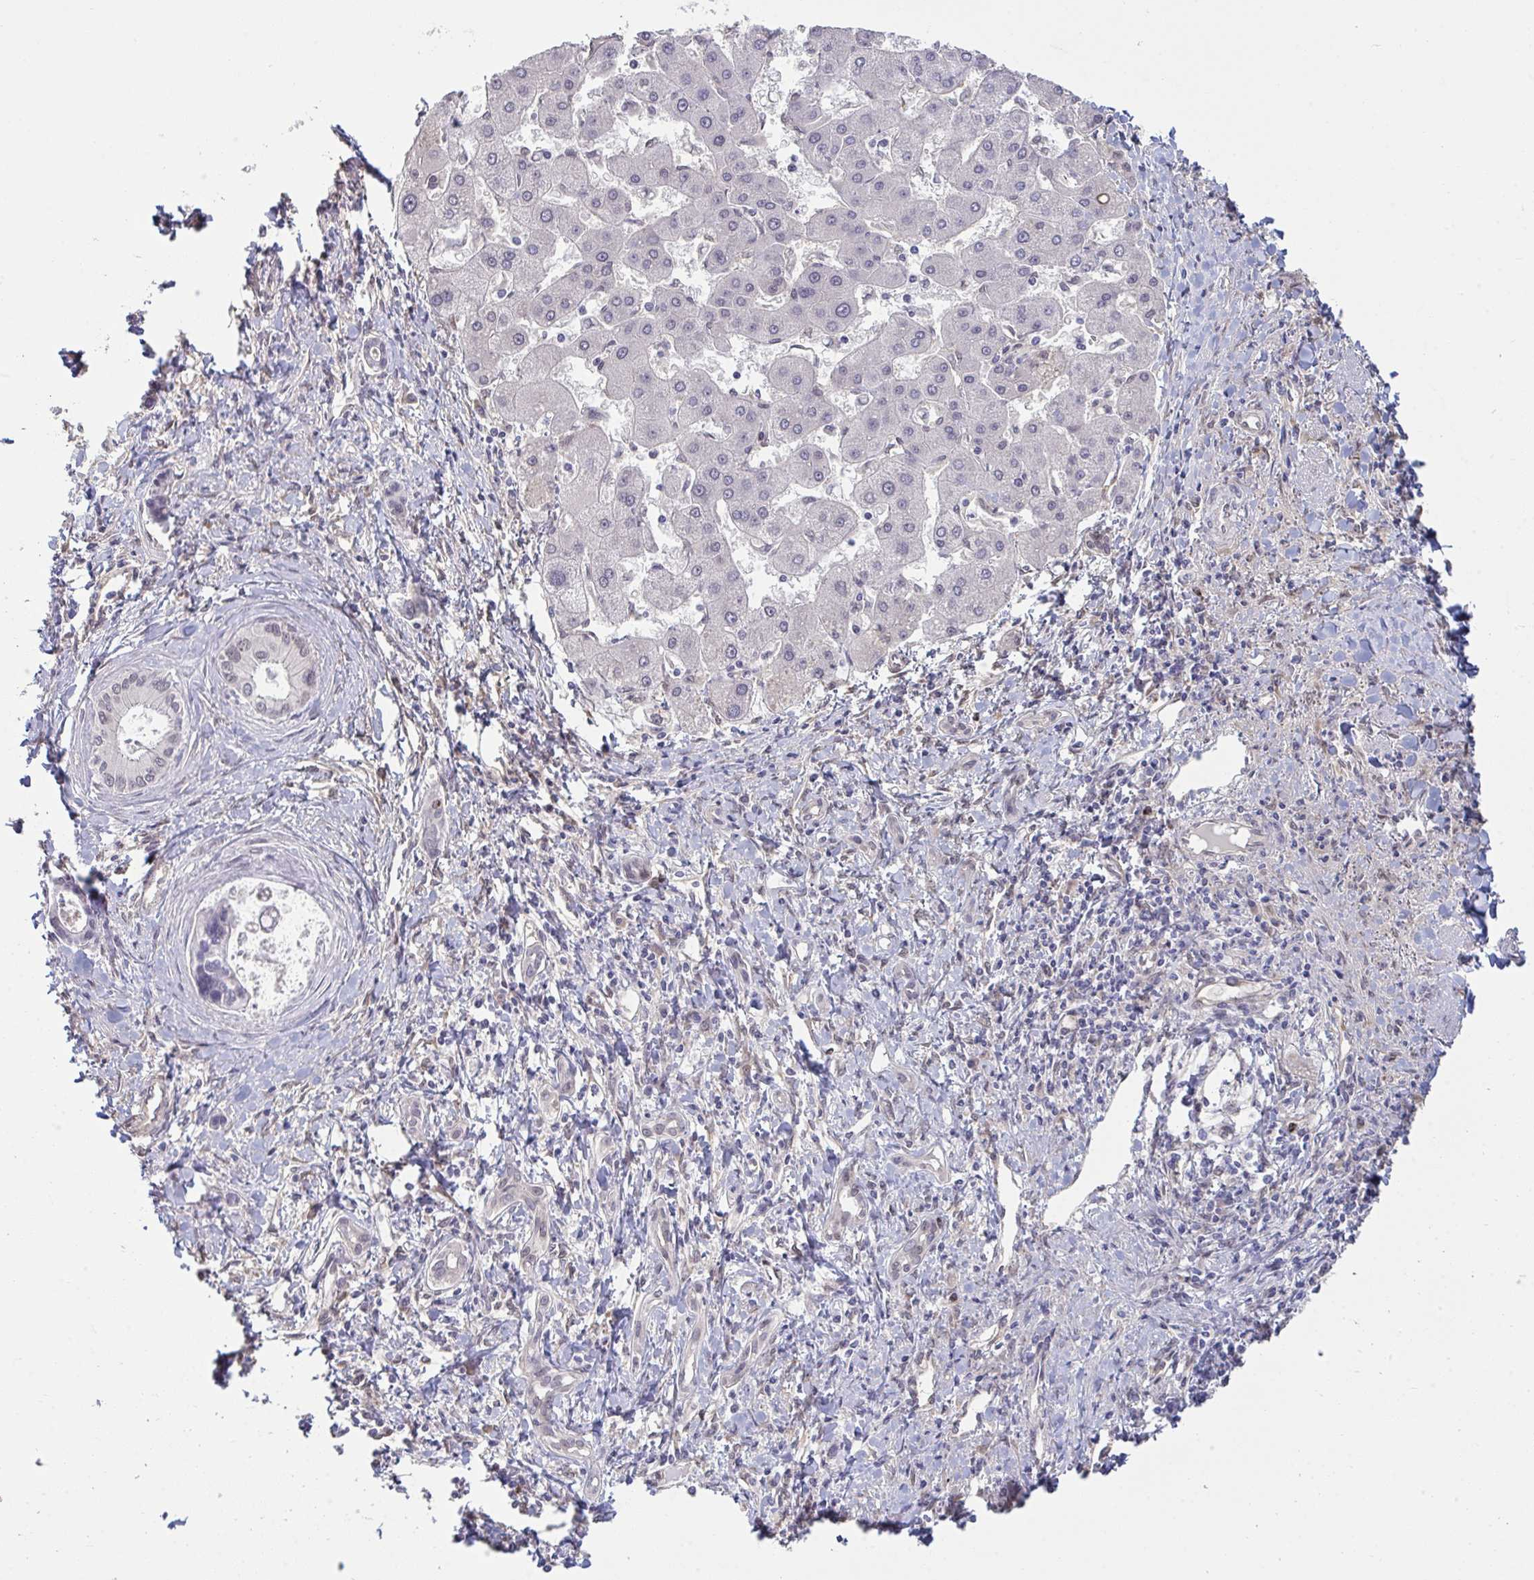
{"staining": {"intensity": "negative", "quantity": "none", "location": "none"}, "tissue": "liver cancer", "cell_type": "Tumor cells", "image_type": "cancer", "snomed": [{"axis": "morphology", "description": "Cholangiocarcinoma"}, {"axis": "topography", "description": "Liver"}], "caption": "Immunohistochemistry (IHC) photomicrograph of neoplastic tissue: liver cancer (cholangiocarcinoma) stained with DAB (3,3'-diaminobenzidine) demonstrates no significant protein positivity in tumor cells.", "gene": "SETD7", "patient": {"sex": "male", "age": 66}}